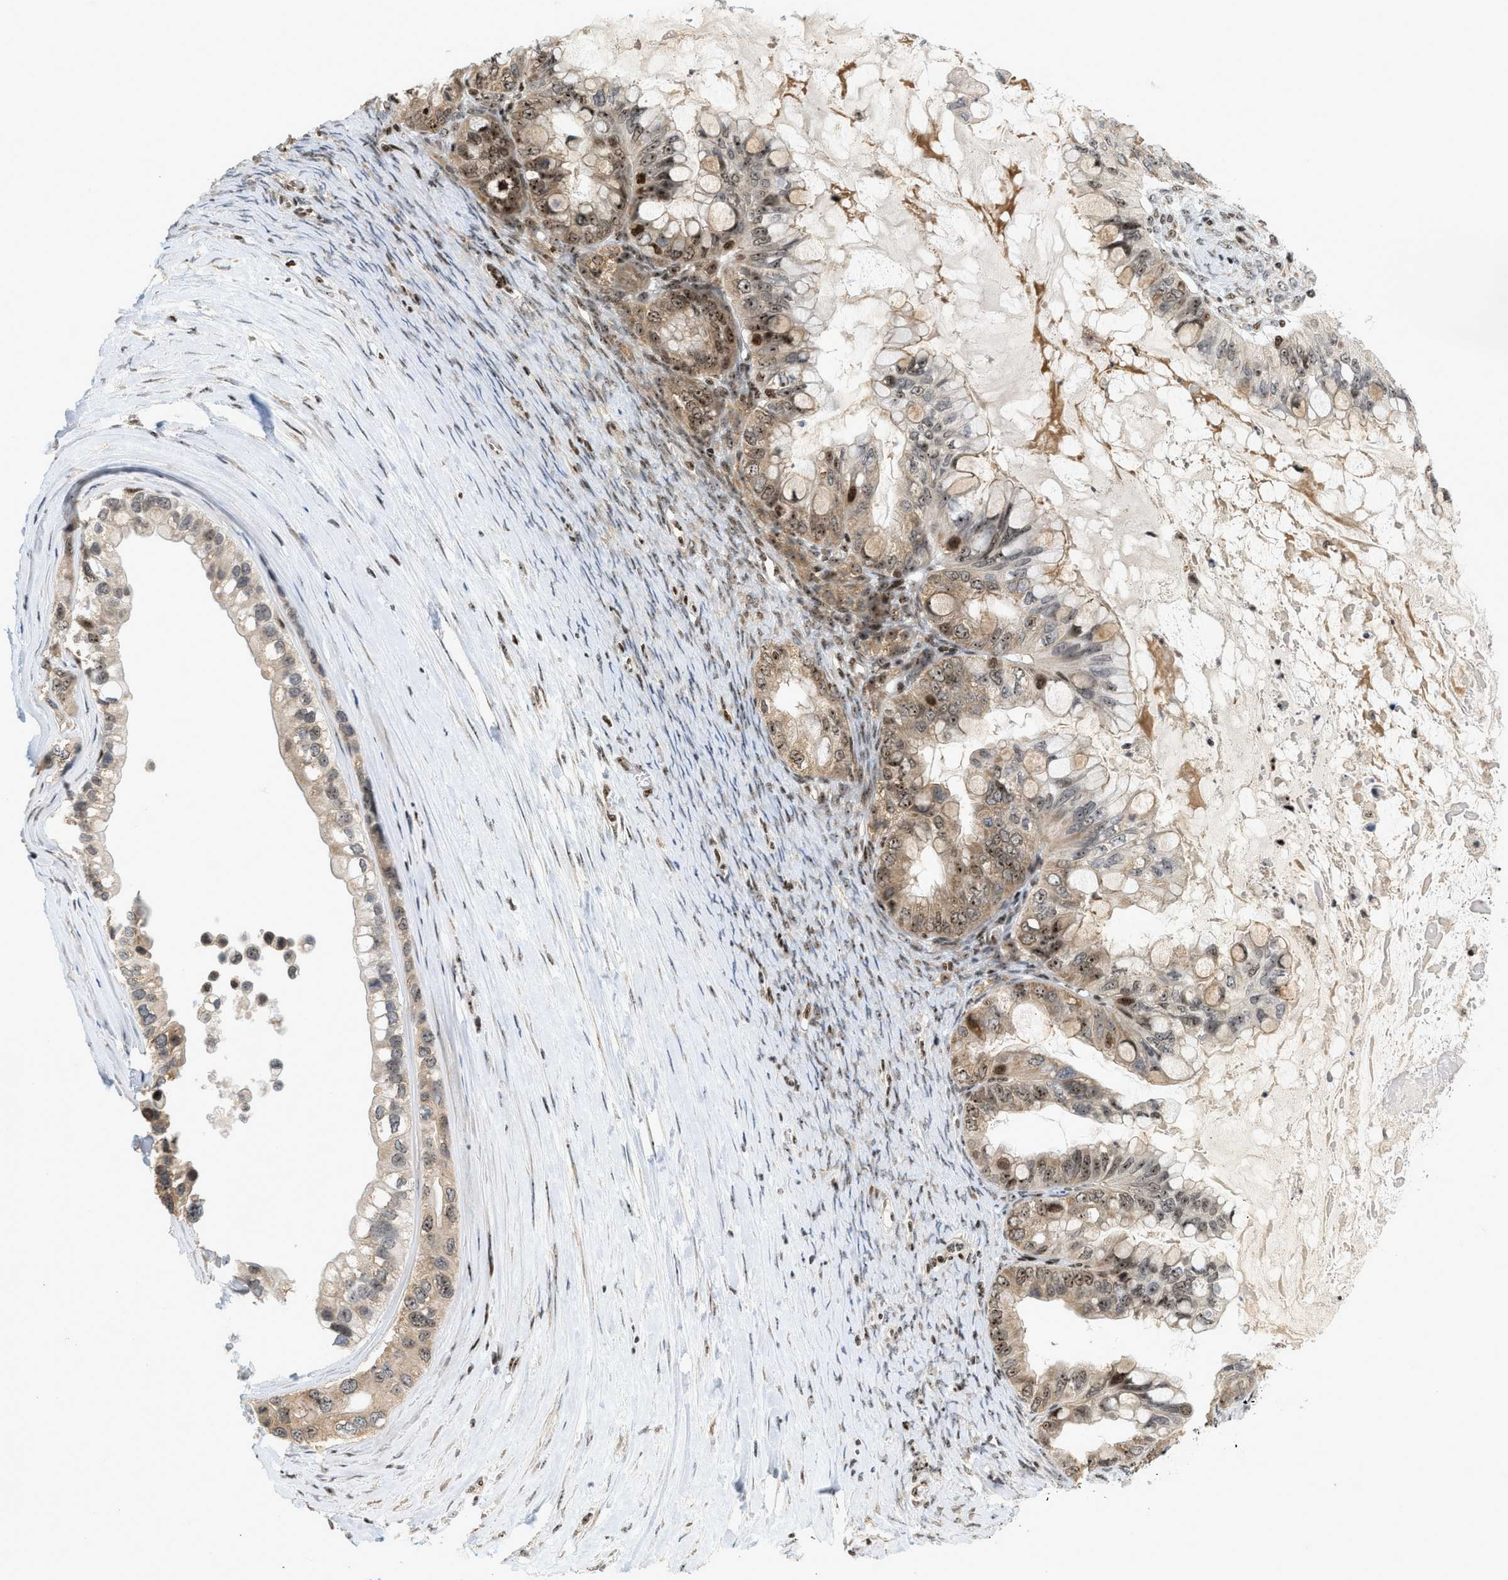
{"staining": {"intensity": "moderate", "quantity": ">75%", "location": "nuclear"}, "tissue": "ovarian cancer", "cell_type": "Tumor cells", "image_type": "cancer", "snomed": [{"axis": "morphology", "description": "Cystadenocarcinoma, mucinous, NOS"}, {"axis": "topography", "description": "Ovary"}], "caption": "Immunohistochemical staining of human ovarian mucinous cystadenocarcinoma displays moderate nuclear protein staining in about >75% of tumor cells.", "gene": "ZNF22", "patient": {"sex": "female", "age": 80}}